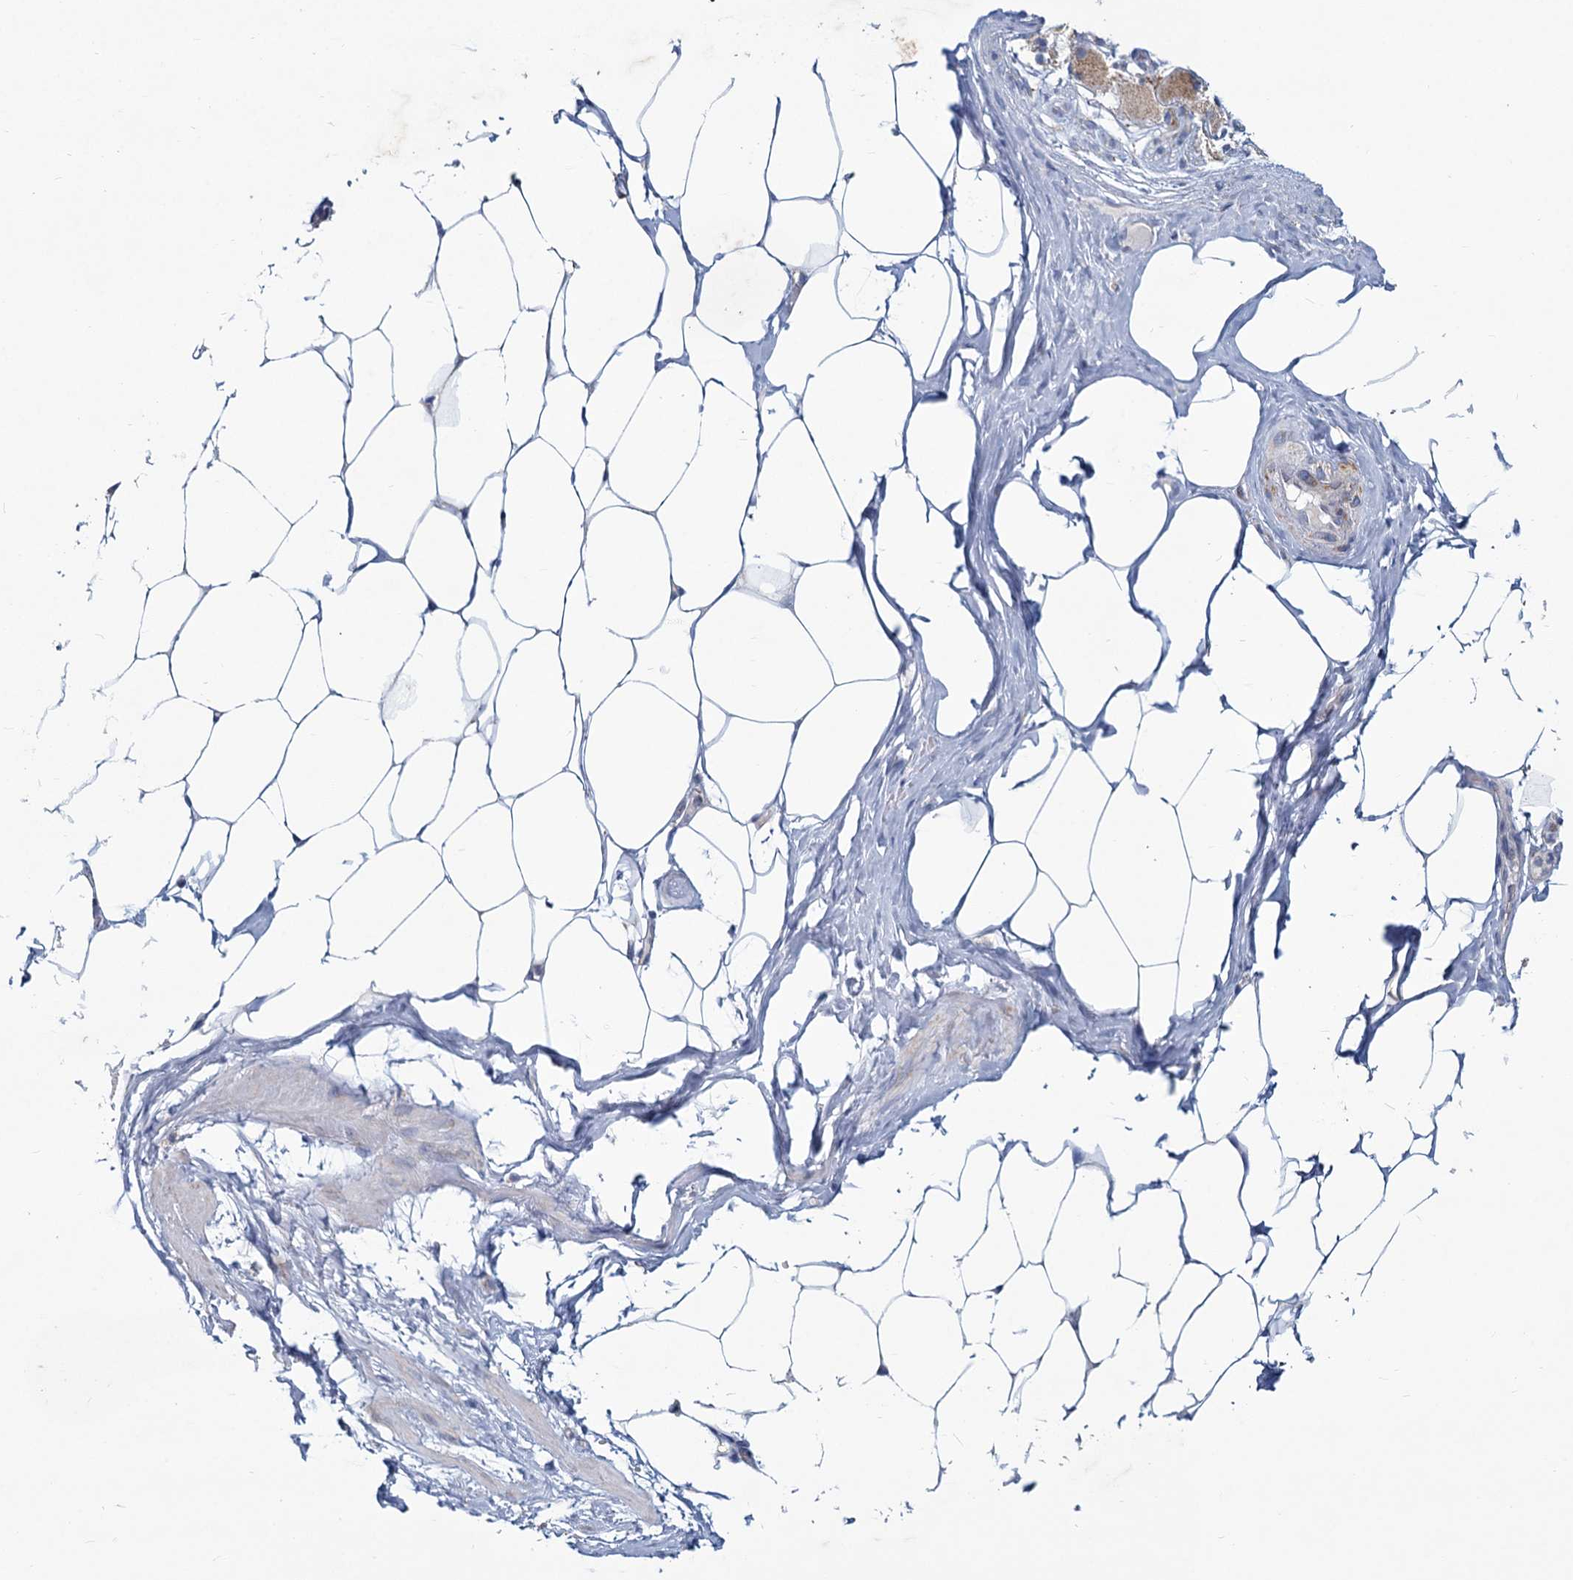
{"staining": {"intensity": "negative", "quantity": "none", "location": "none"}, "tissue": "adipose tissue", "cell_type": "Adipocytes", "image_type": "normal", "snomed": [{"axis": "morphology", "description": "Normal tissue, NOS"}, {"axis": "morphology", "description": "Adenocarcinoma, Low grade"}, {"axis": "topography", "description": "Prostate"}, {"axis": "topography", "description": "Peripheral nerve tissue"}], "caption": "Unremarkable adipose tissue was stained to show a protein in brown. There is no significant positivity in adipocytes. Nuclei are stained in blue.", "gene": "NDUFC2", "patient": {"sex": "male", "age": 63}}